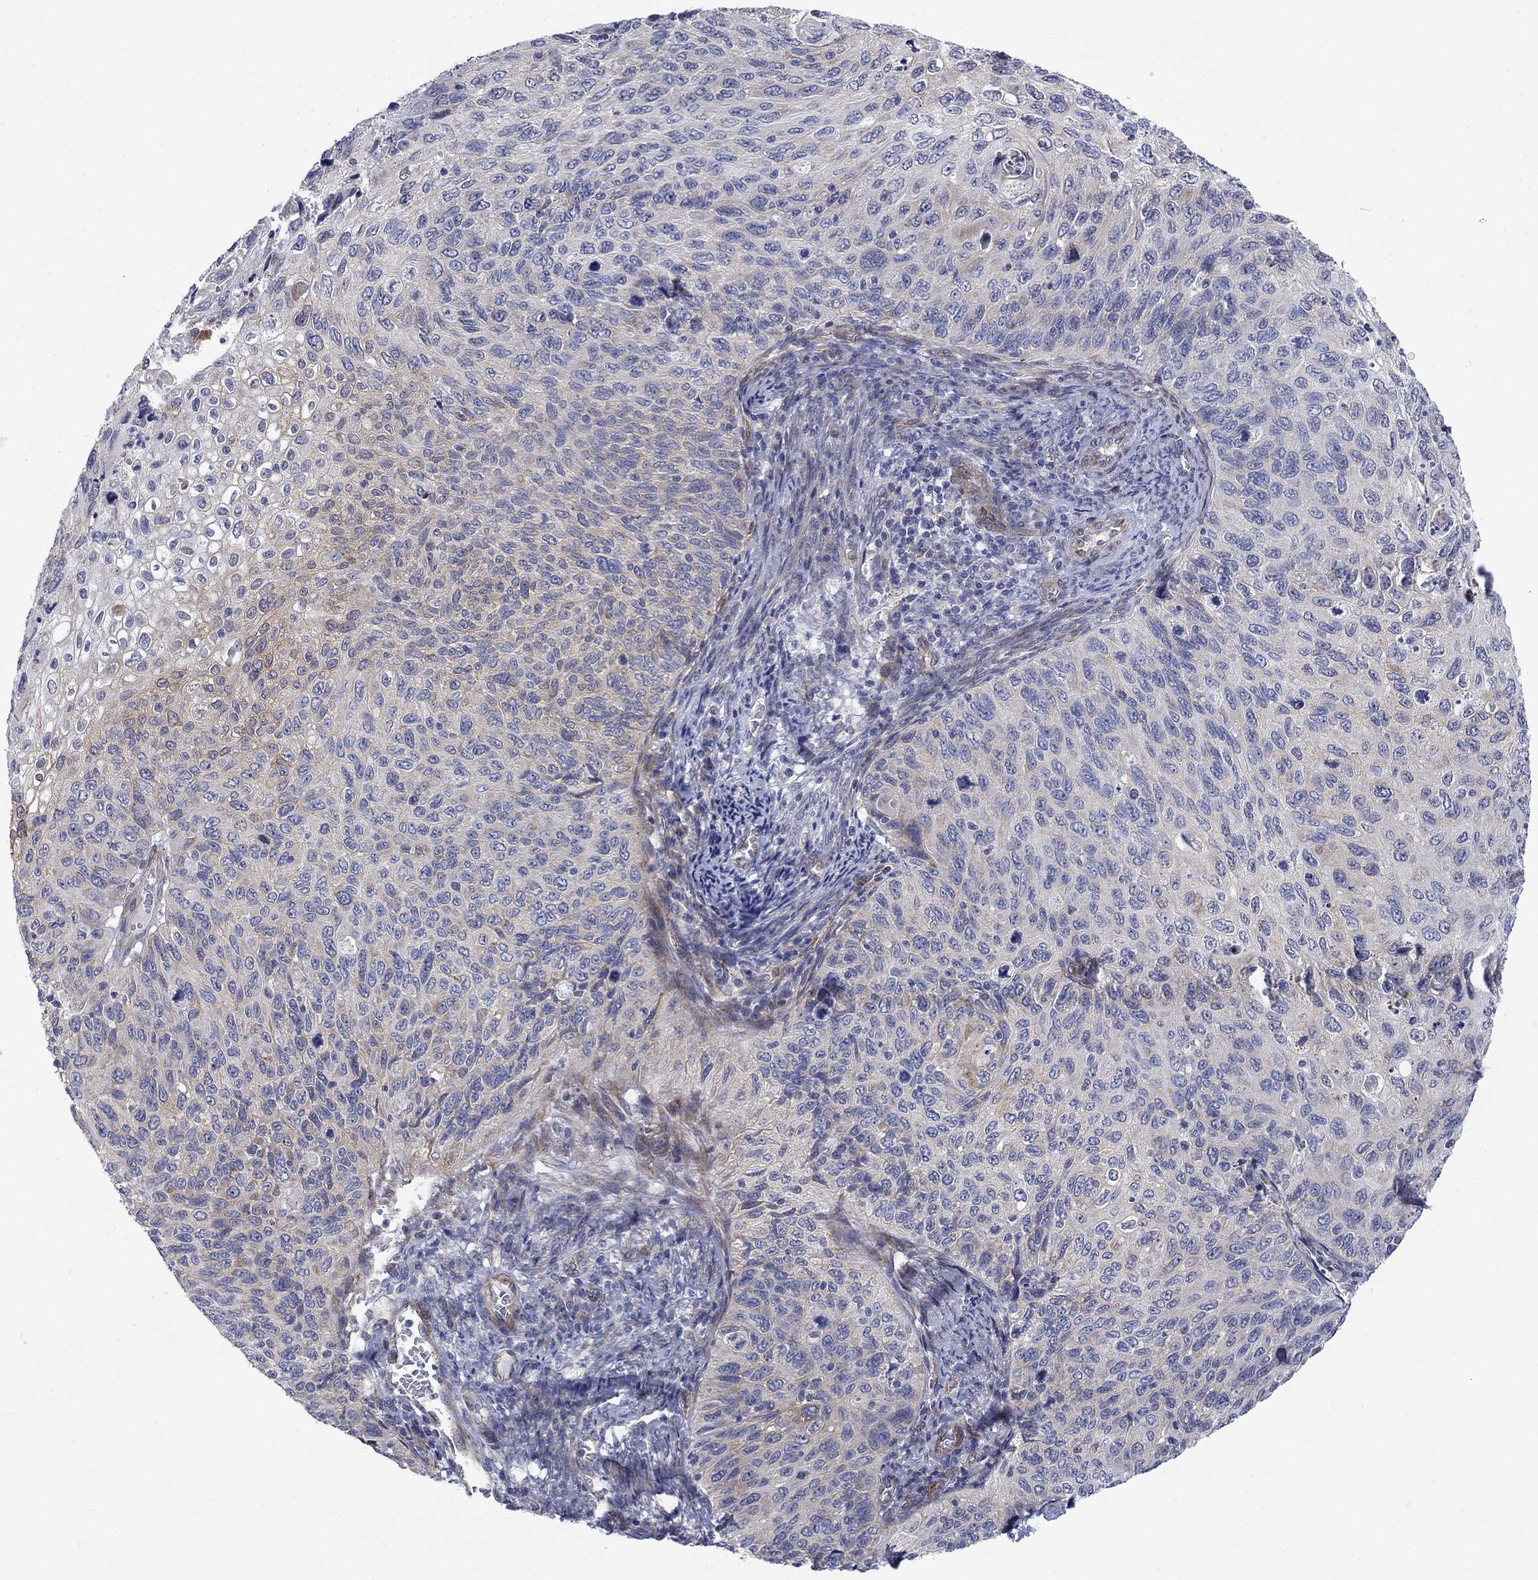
{"staining": {"intensity": "weak", "quantity": "25%-75%", "location": "cytoplasmic/membranous"}, "tissue": "cervical cancer", "cell_type": "Tumor cells", "image_type": "cancer", "snomed": [{"axis": "morphology", "description": "Squamous cell carcinoma, NOS"}, {"axis": "topography", "description": "Cervix"}], "caption": "Cervical cancer stained for a protein (brown) shows weak cytoplasmic/membranous positive expression in approximately 25%-75% of tumor cells.", "gene": "FXR1", "patient": {"sex": "female", "age": 70}}